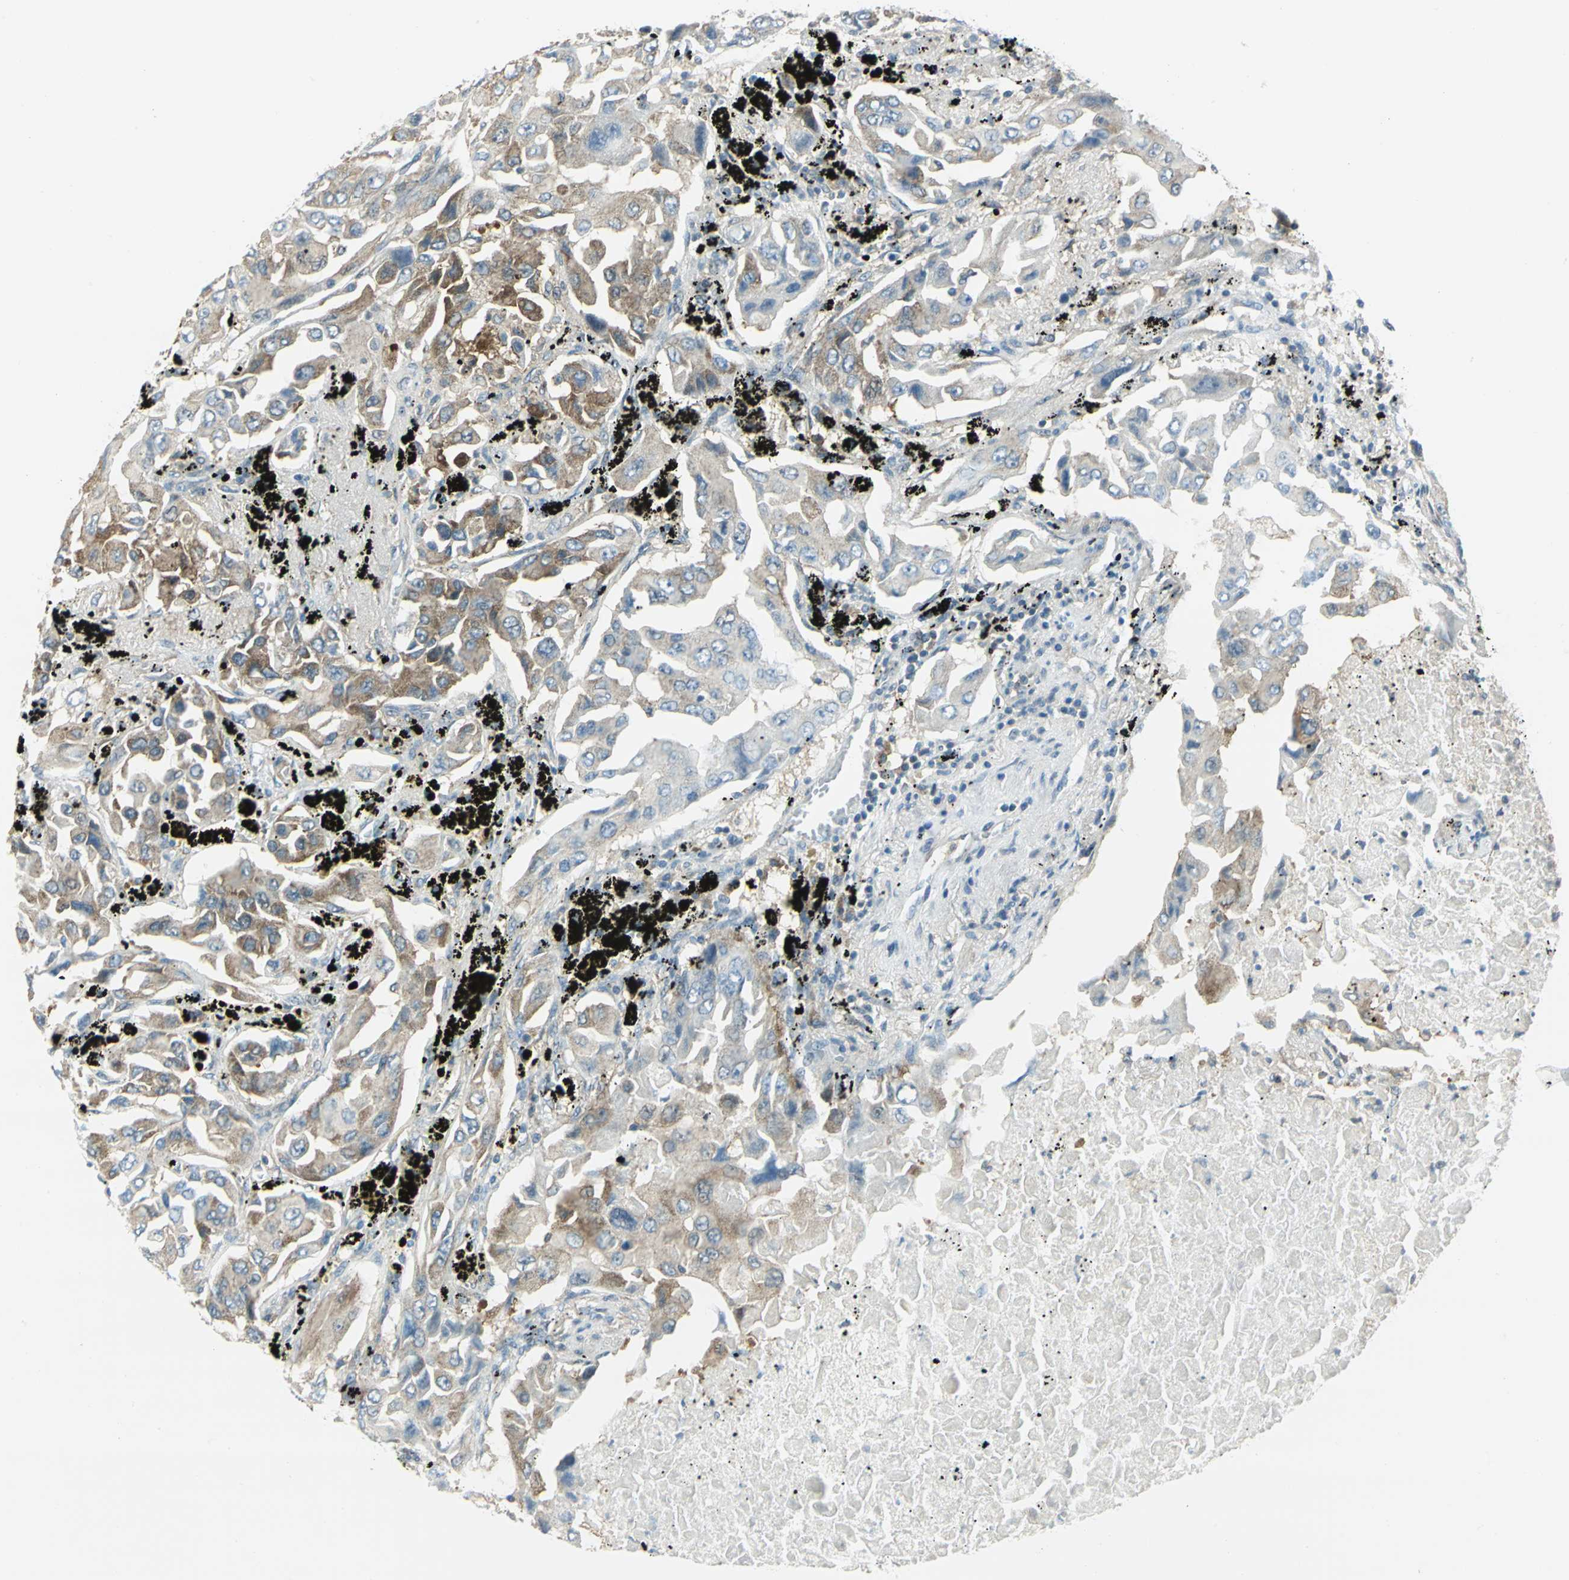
{"staining": {"intensity": "moderate", "quantity": "25%-75%", "location": "cytoplasmic/membranous"}, "tissue": "lung cancer", "cell_type": "Tumor cells", "image_type": "cancer", "snomed": [{"axis": "morphology", "description": "Adenocarcinoma, NOS"}, {"axis": "topography", "description": "Lung"}], "caption": "Immunohistochemistry (DAB) staining of lung cancer (adenocarcinoma) shows moderate cytoplasmic/membranous protein staining in about 25%-75% of tumor cells.", "gene": "ALDOA", "patient": {"sex": "female", "age": 65}}